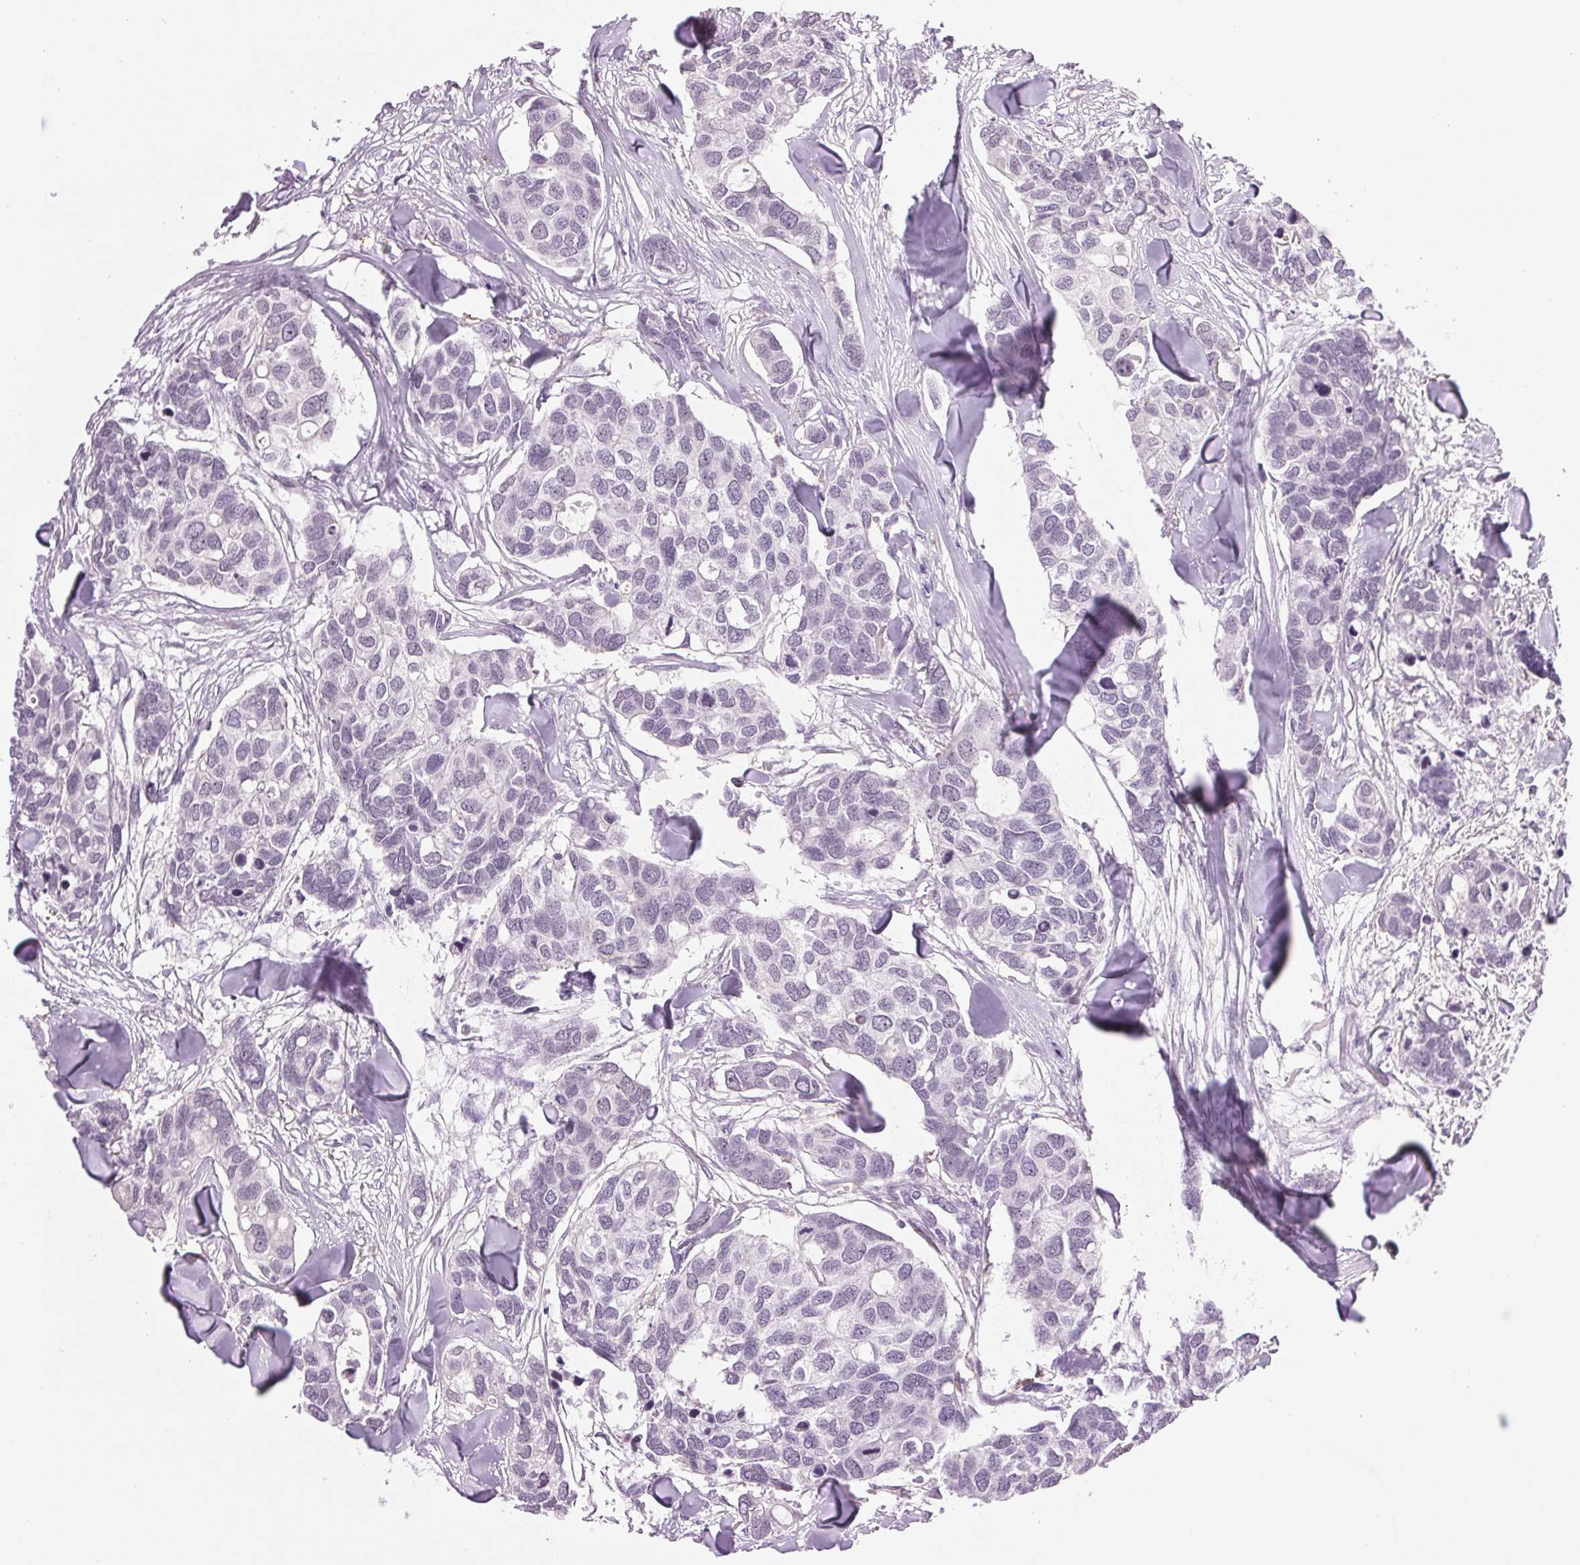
{"staining": {"intensity": "negative", "quantity": "none", "location": "none"}, "tissue": "breast cancer", "cell_type": "Tumor cells", "image_type": "cancer", "snomed": [{"axis": "morphology", "description": "Duct carcinoma"}, {"axis": "topography", "description": "Breast"}], "caption": "Breast cancer (intraductal carcinoma) stained for a protein using immunohistochemistry (IHC) displays no positivity tumor cells.", "gene": "MPO", "patient": {"sex": "female", "age": 83}}